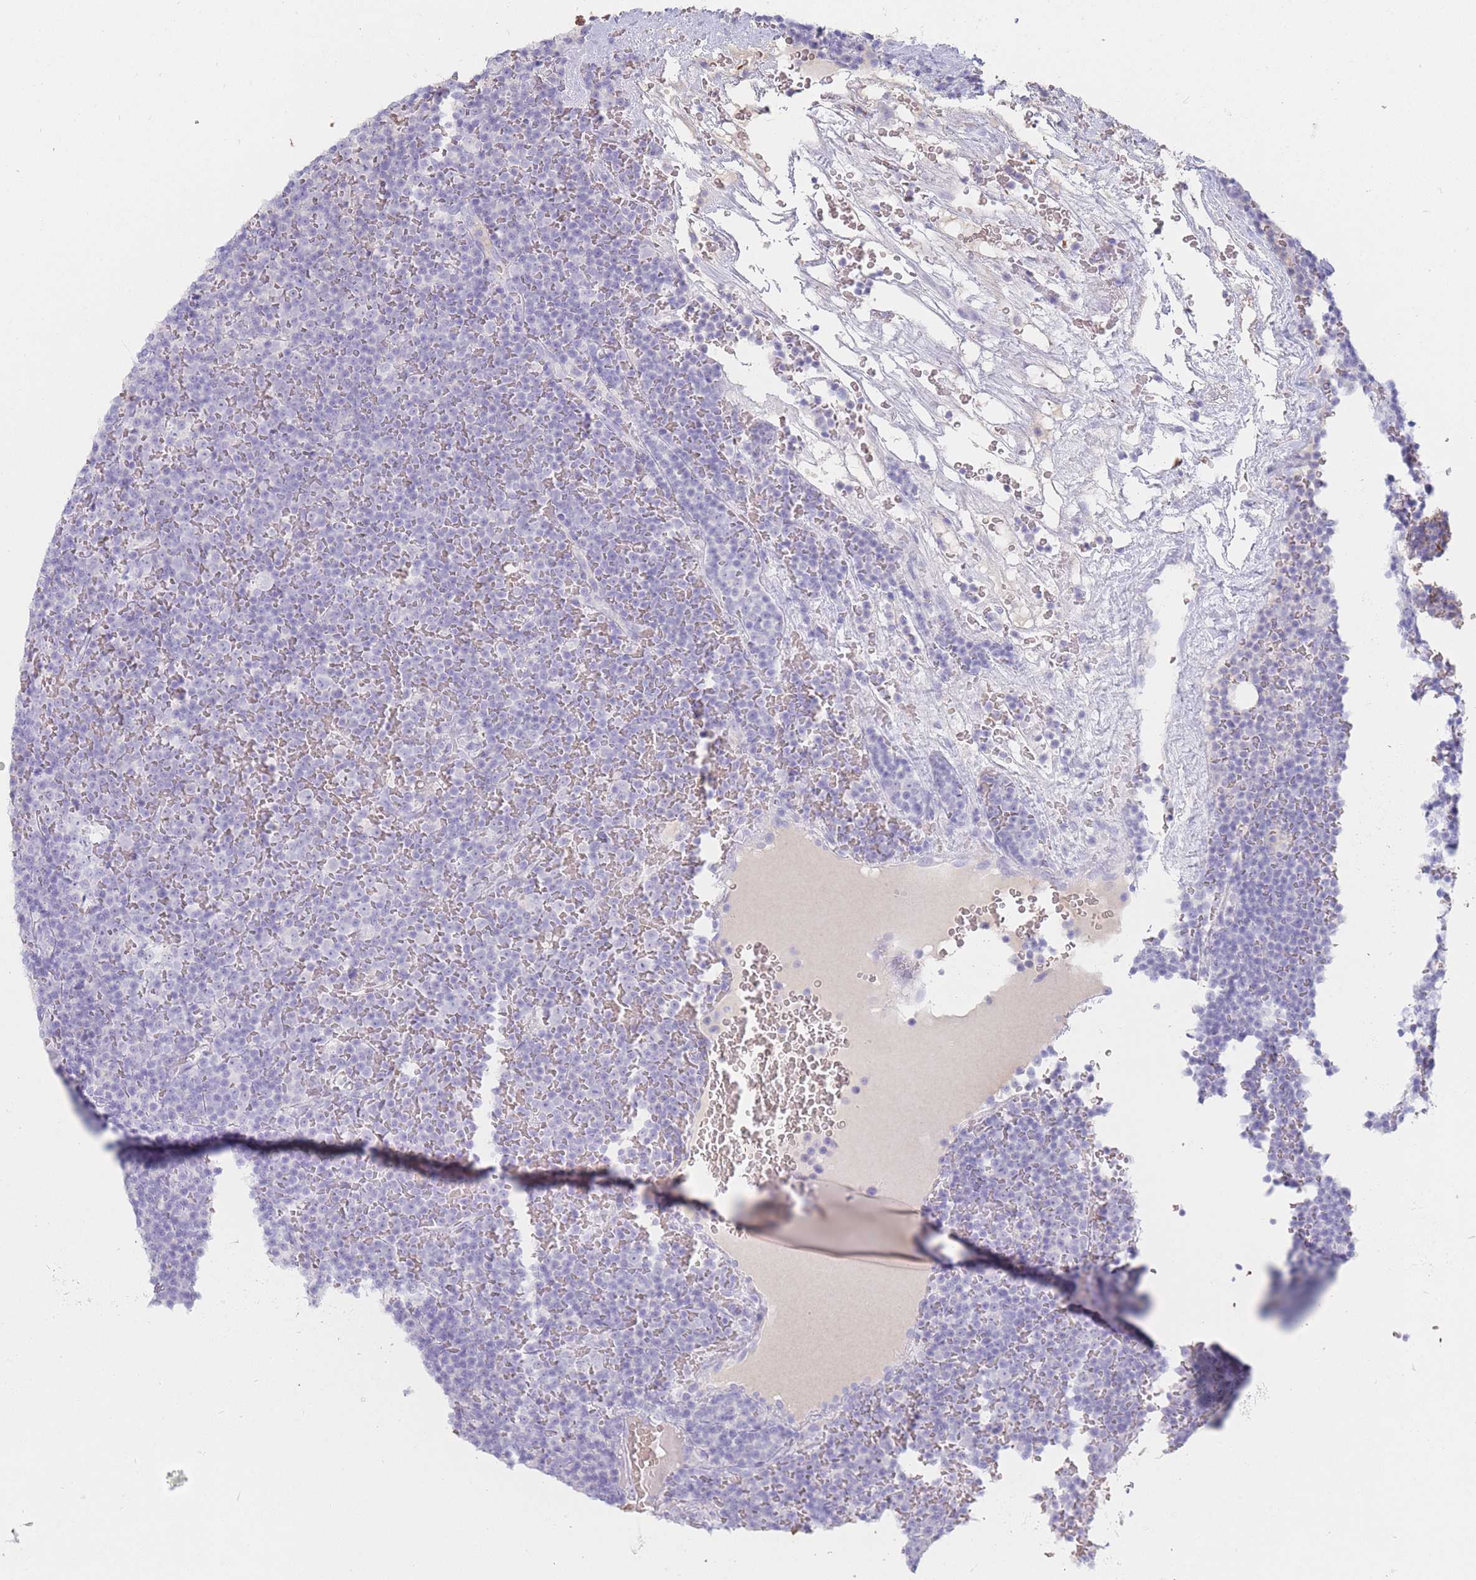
{"staining": {"intensity": "negative", "quantity": "none", "location": "none"}, "tissue": "lymphoma", "cell_type": "Tumor cells", "image_type": "cancer", "snomed": [{"axis": "morphology", "description": "Malignant lymphoma, non-Hodgkin's type, Low grade"}, {"axis": "topography", "description": "Lymph node"}], "caption": "Immunohistochemistry photomicrograph of human low-grade malignant lymphoma, non-Hodgkin's type stained for a protein (brown), which displays no expression in tumor cells.", "gene": "HBG2", "patient": {"sex": "female", "age": 67}}